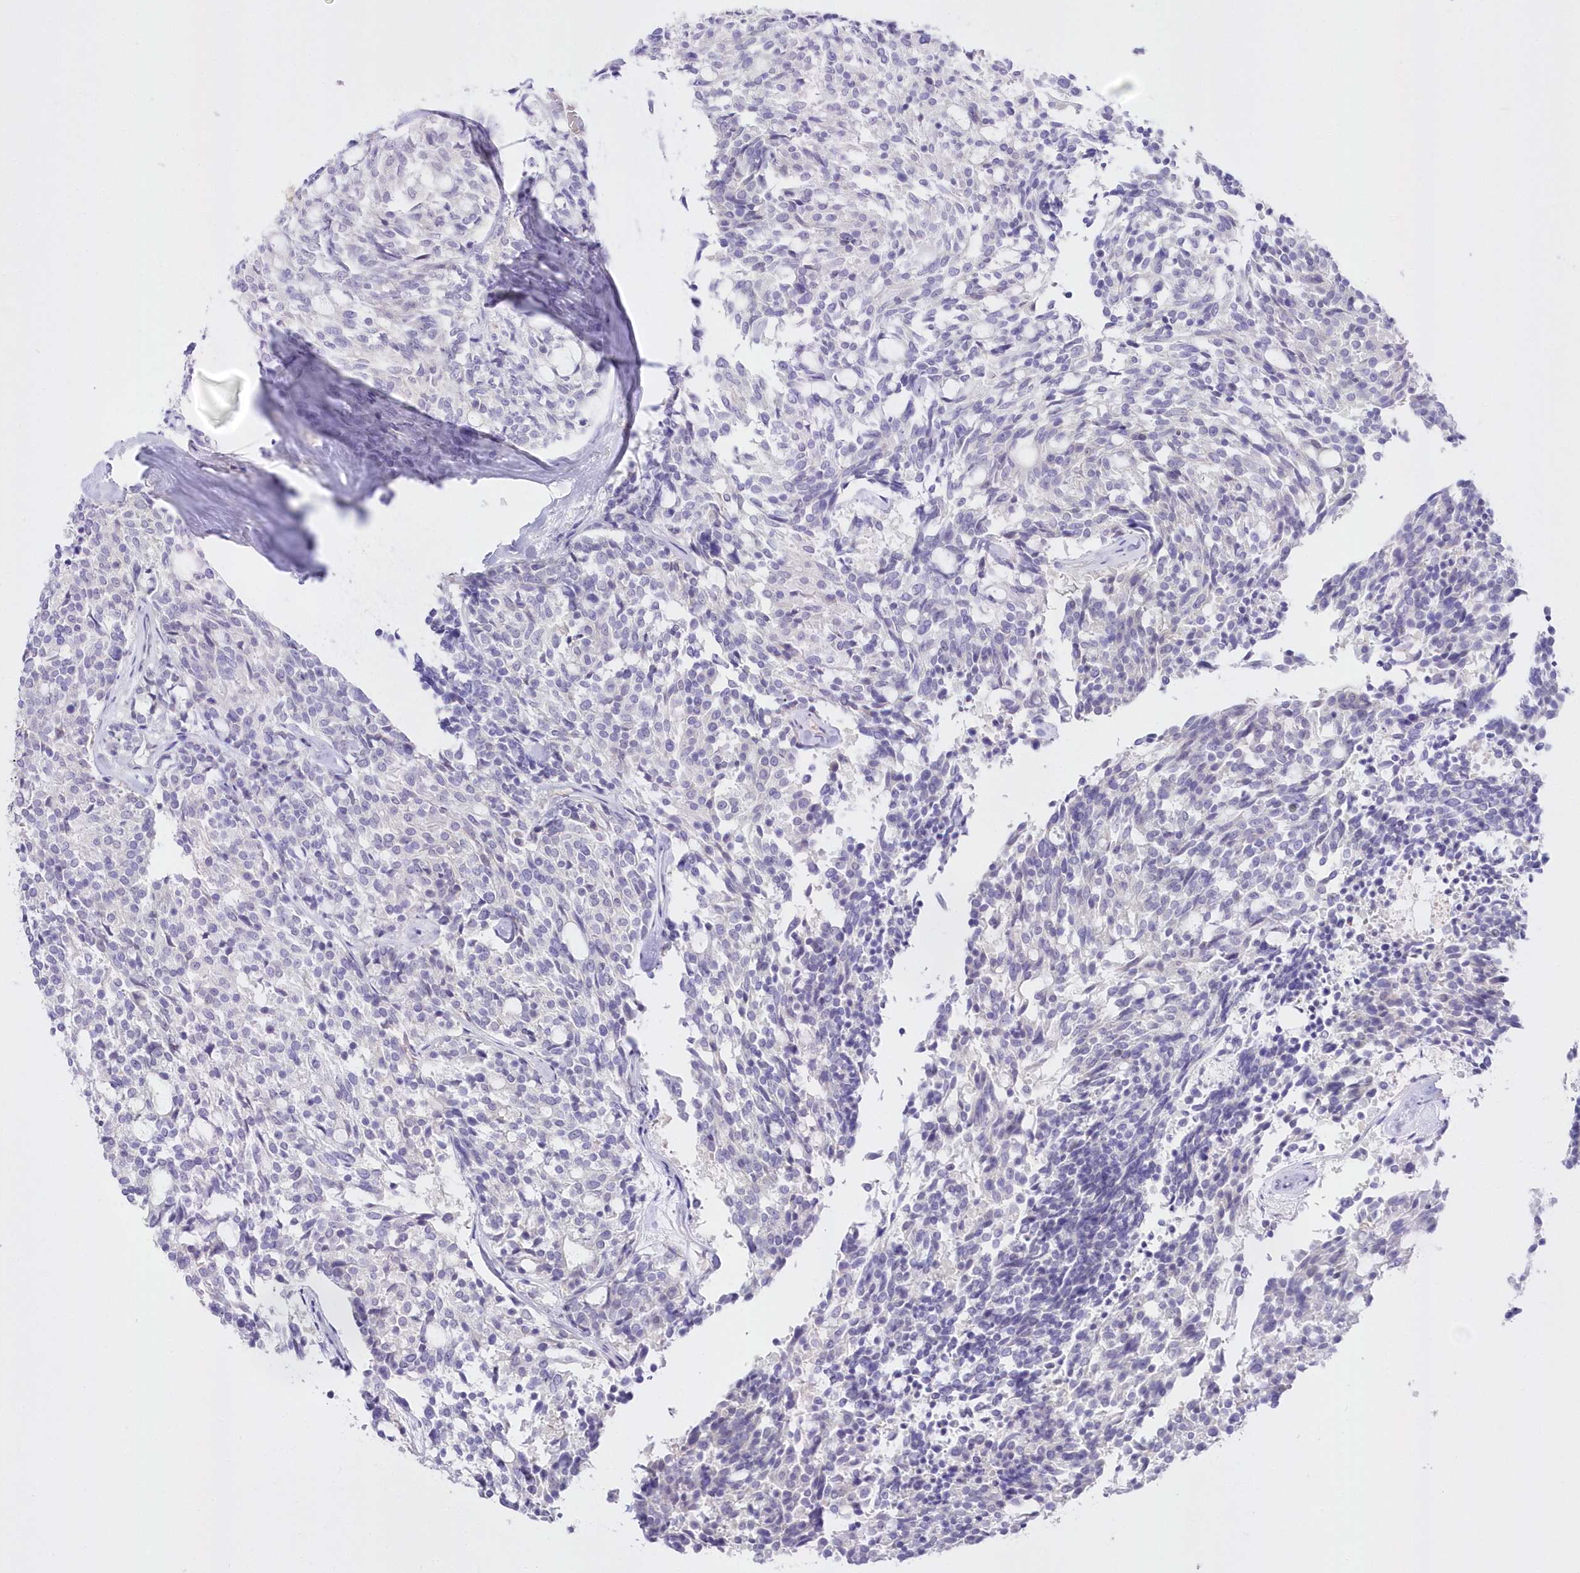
{"staining": {"intensity": "negative", "quantity": "none", "location": "none"}, "tissue": "carcinoid", "cell_type": "Tumor cells", "image_type": "cancer", "snomed": [{"axis": "morphology", "description": "Carcinoid, malignant, NOS"}, {"axis": "topography", "description": "Pancreas"}], "caption": "High power microscopy histopathology image of an IHC micrograph of malignant carcinoid, revealing no significant expression in tumor cells.", "gene": "UBA6", "patient": {"sex": "female", "age": 54}}